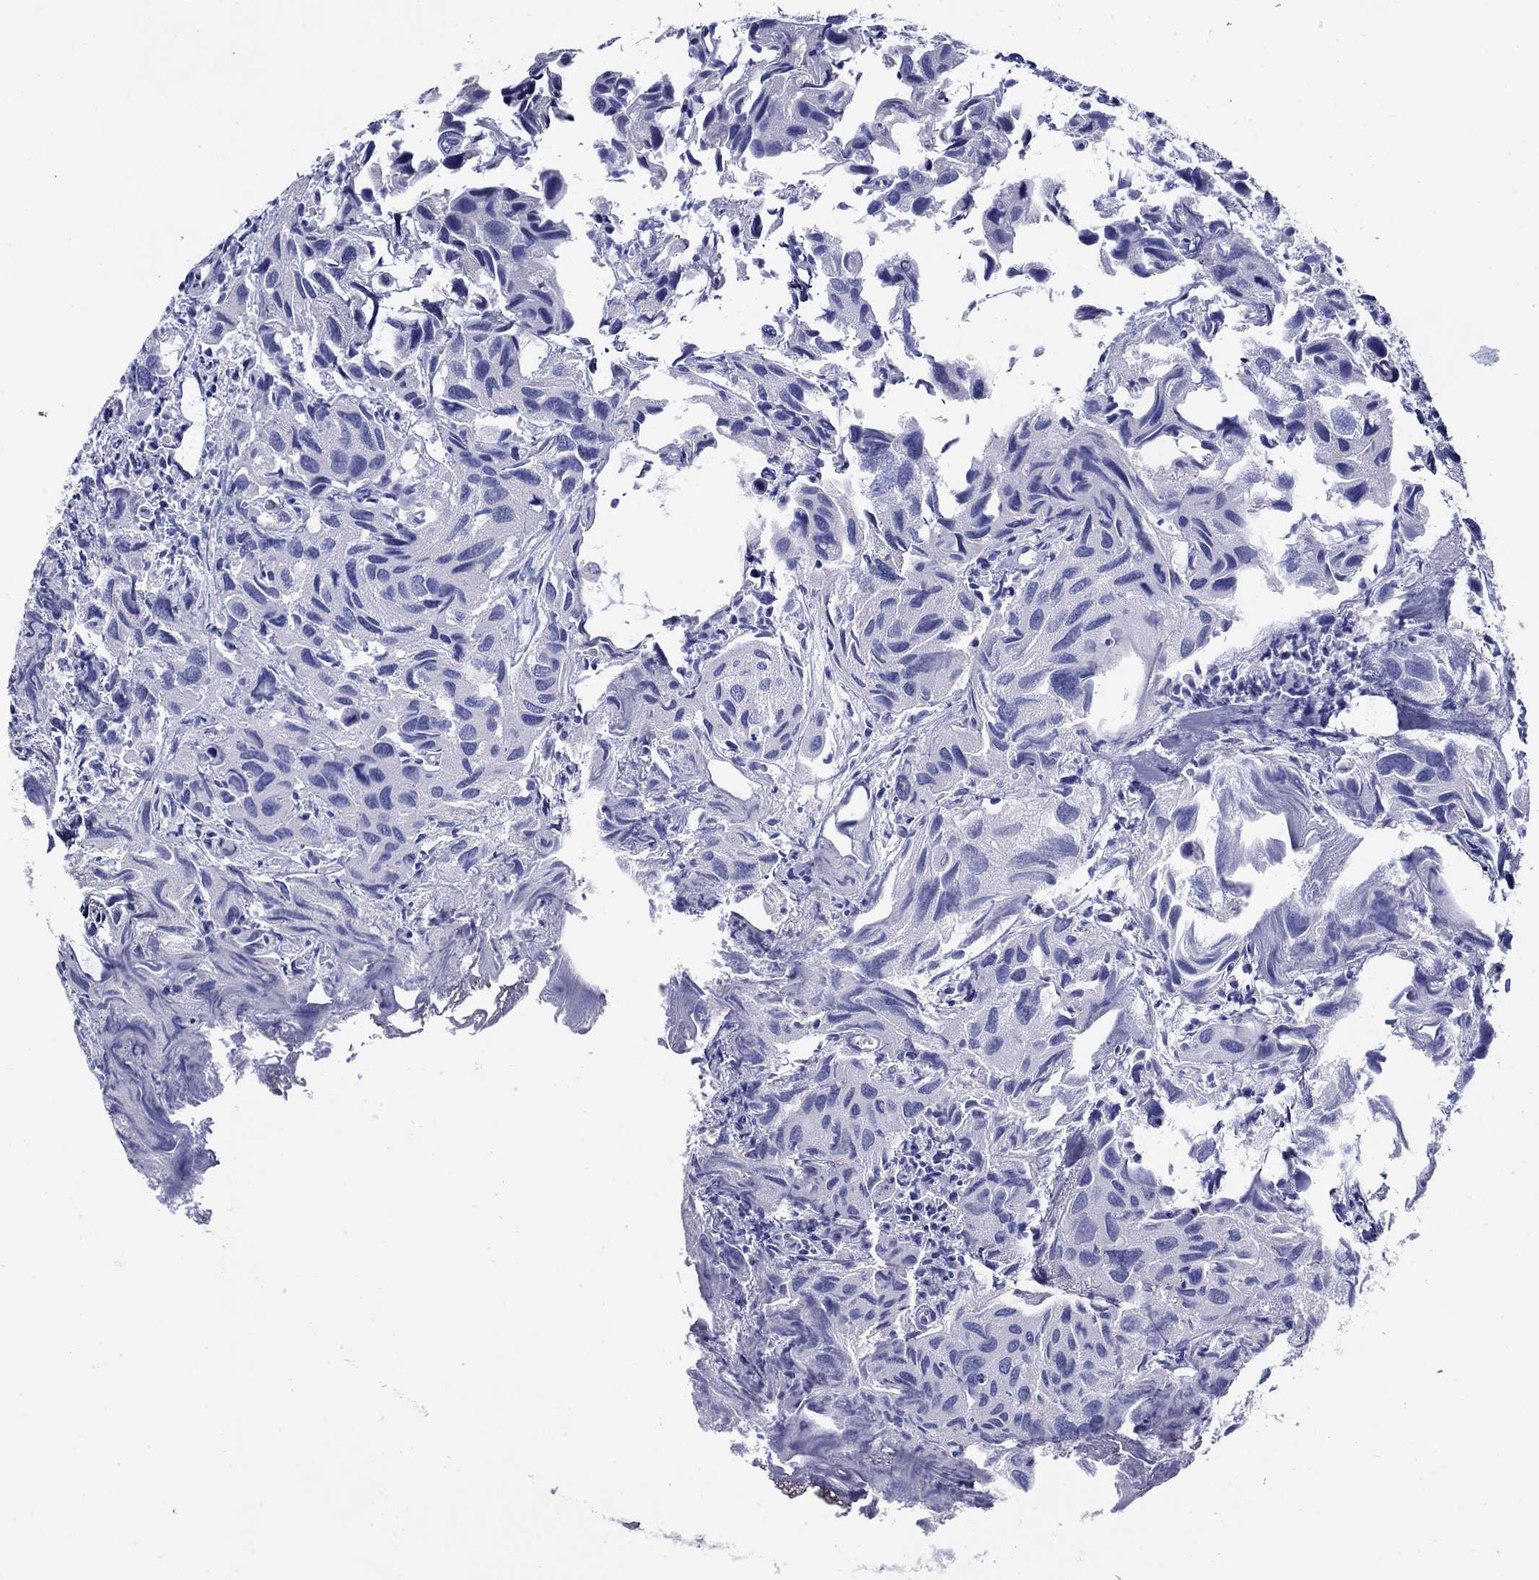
{"staining": {"intensity": "negative", "quantity": "none", "location": "none"}, "tissue": "urothelial cancer", "cell_type": "Tumor cells", "image_type": "cancer", "snomed": [{"axis": "morphology", "description": "Urothelial carcinoma, High grade"}, {"axis": "topography", "description": "Urinary bladder"}], "caption": "An immunohistochemistry histopathology image of urothelial carcinoma (high-grade) is shown. There is no staining in tumor cells of urothelial carcinoma (high-grade).", "gene": "GIP", "patient": {"sex": "male", "age": 79}}